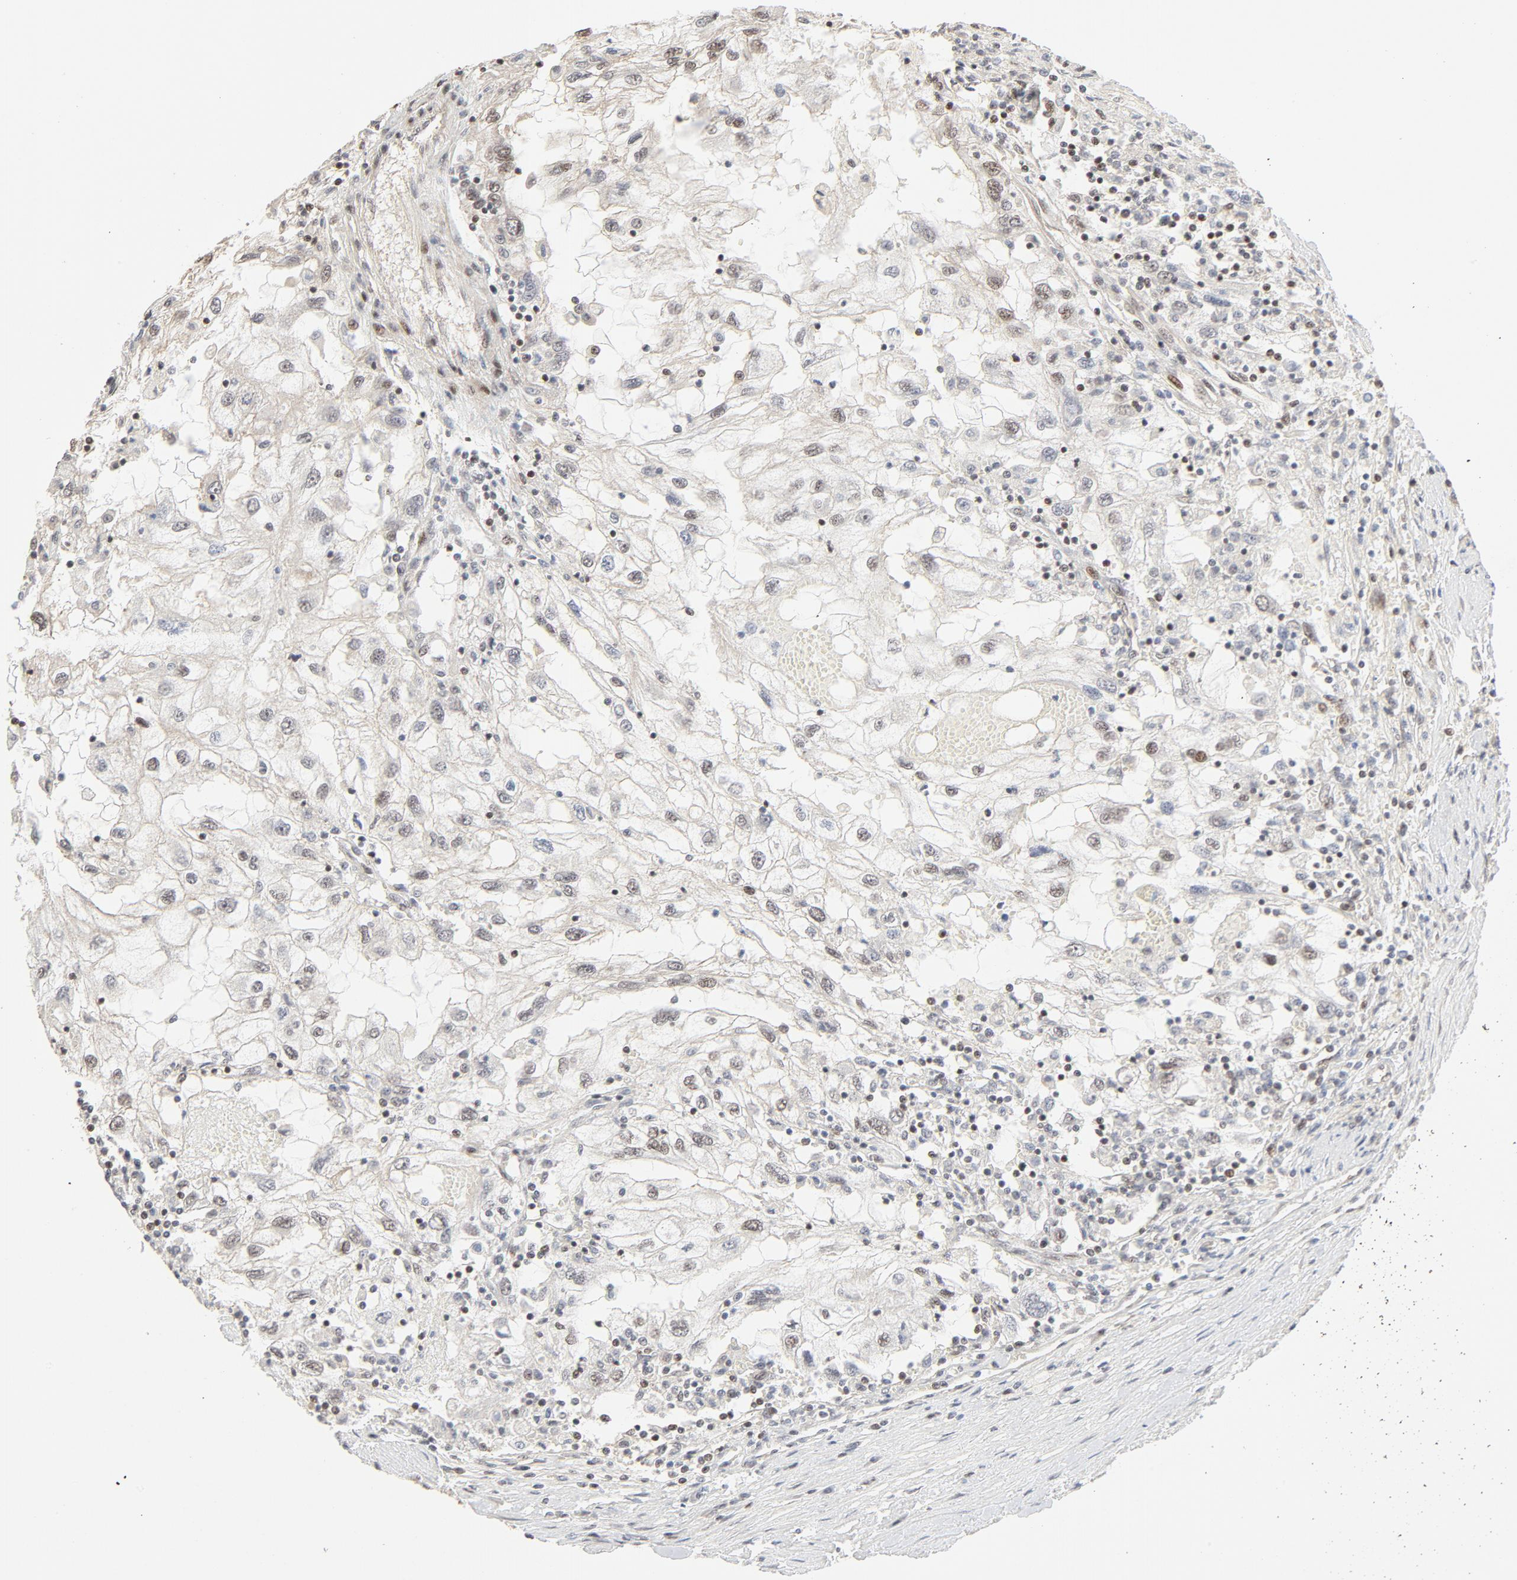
{"staining": {"intensity": "weak", "quantity": "25%-75%", "location": "nuclear"}, "tissue": "renal cancer", "cell_type": "Tumor cells", "image_type": "cancer", "snomed": [{"axis": "morphology", "description": "Normal tissue, NOS"}, {"axis": "morphology", "description": "Adenocarcinoma, NOS"}, {"axis": "topography", "description": "Kidney"}], "caption": "This image exhibits renal adenocarcinoma stained with immunohistochemistry (IHC) to label a protein in brown. The nuclear of tumor cells show weak positivity for the protein. Nuclei are counter-stained blue.", "gene": "GTF2I", "patient": {"sex": "male", "age": 71}}